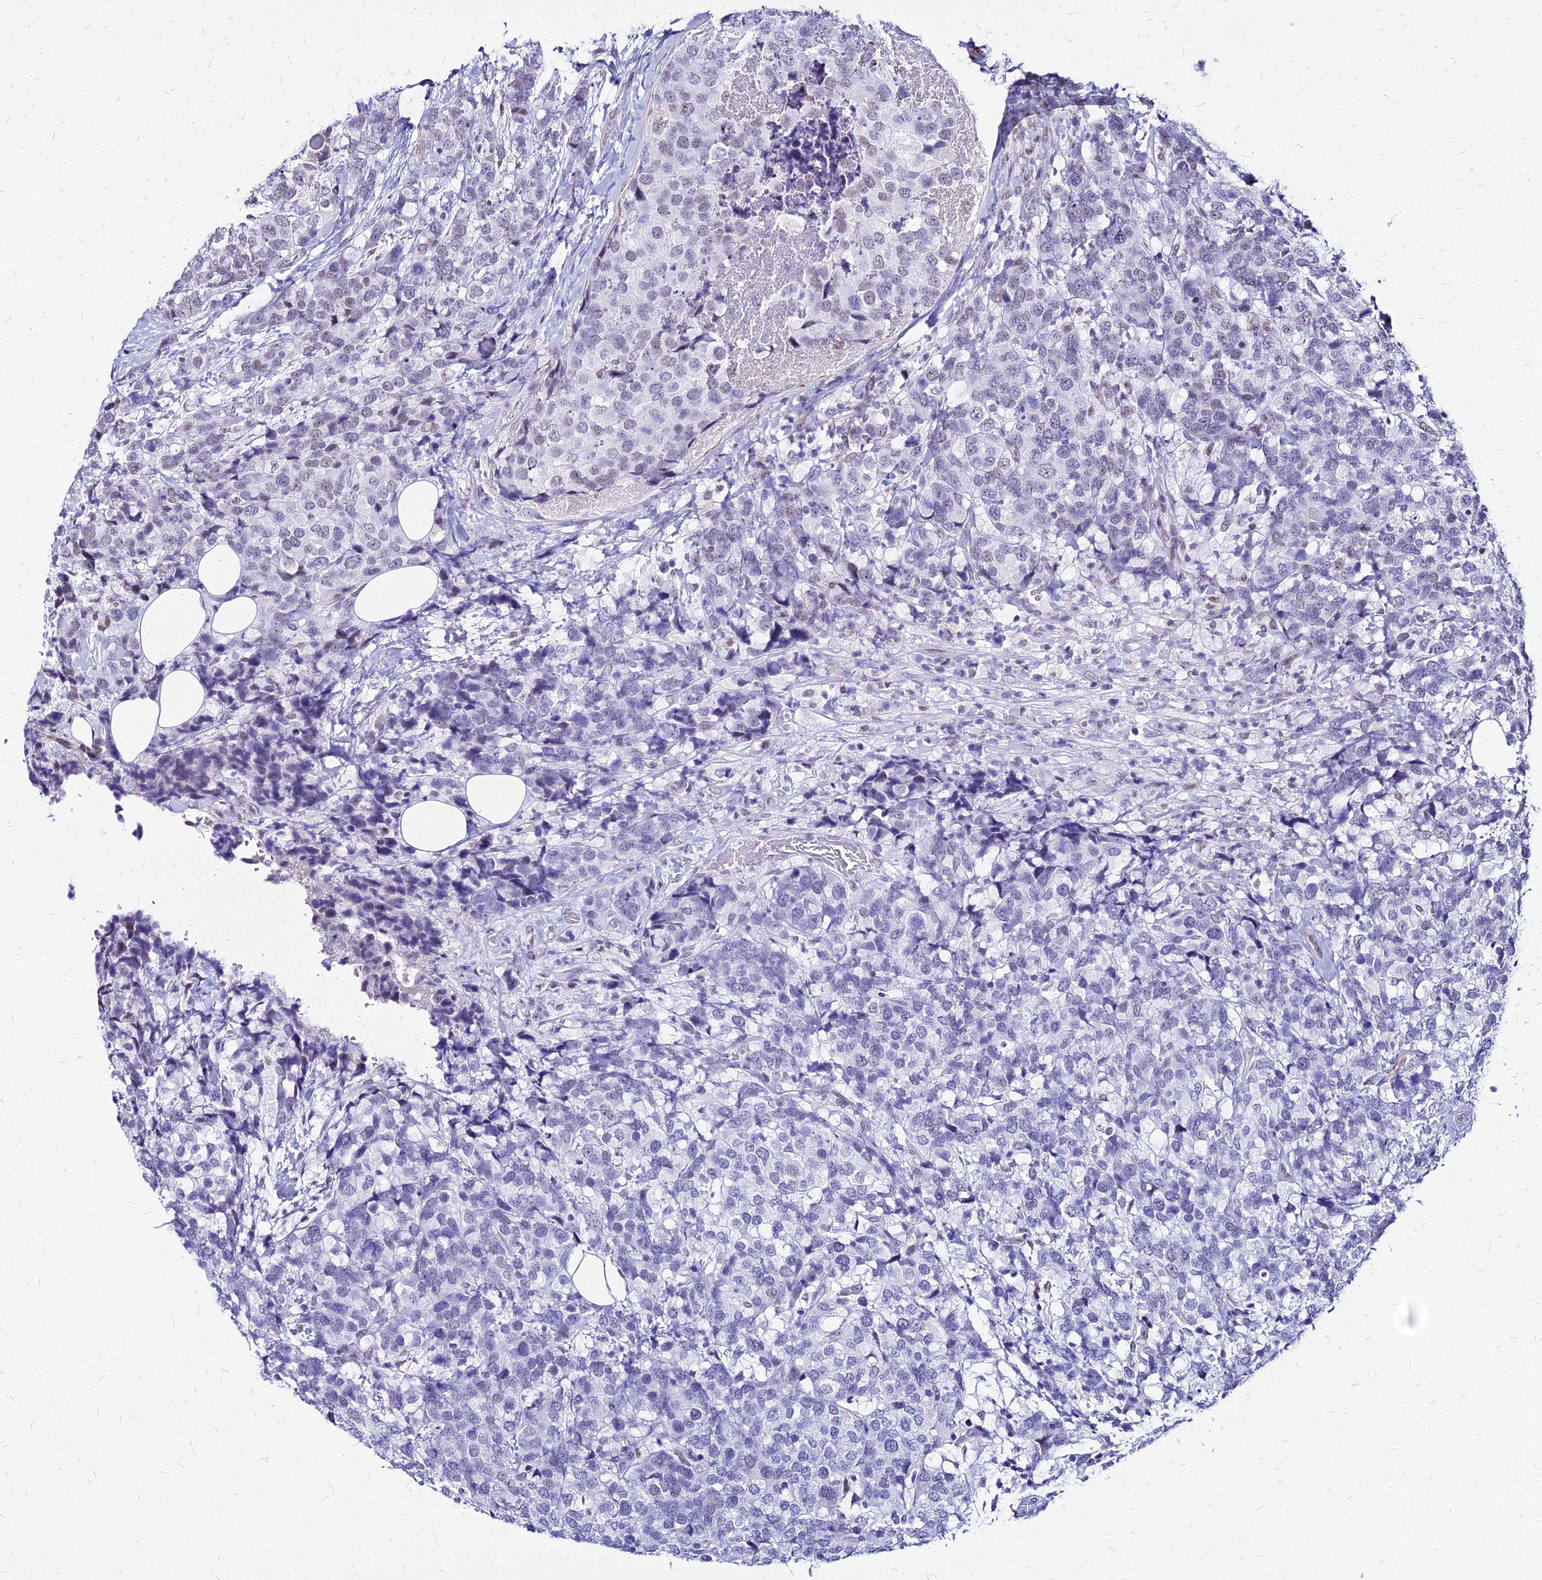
{"staining": {"intensity": "moderate", "quantity": "<25%", "location": "nuclear"}, "tissue": "breast cancer", "cell_type": "Tumor cells", "image_type": "cancer", "snomed": [{"axis": "morphology", "description": "Lobular carcinoma"}, {"axis": "topography", "description": "Breast"}], "caption": "Immunohistochemical staining of human breast cancer (lobular carcinoma) exhibits moderate nuclear protein staining in about <25% of tumor cells.", "gene": "FDX2", "patient": {"sex": "female", "age": 59}}